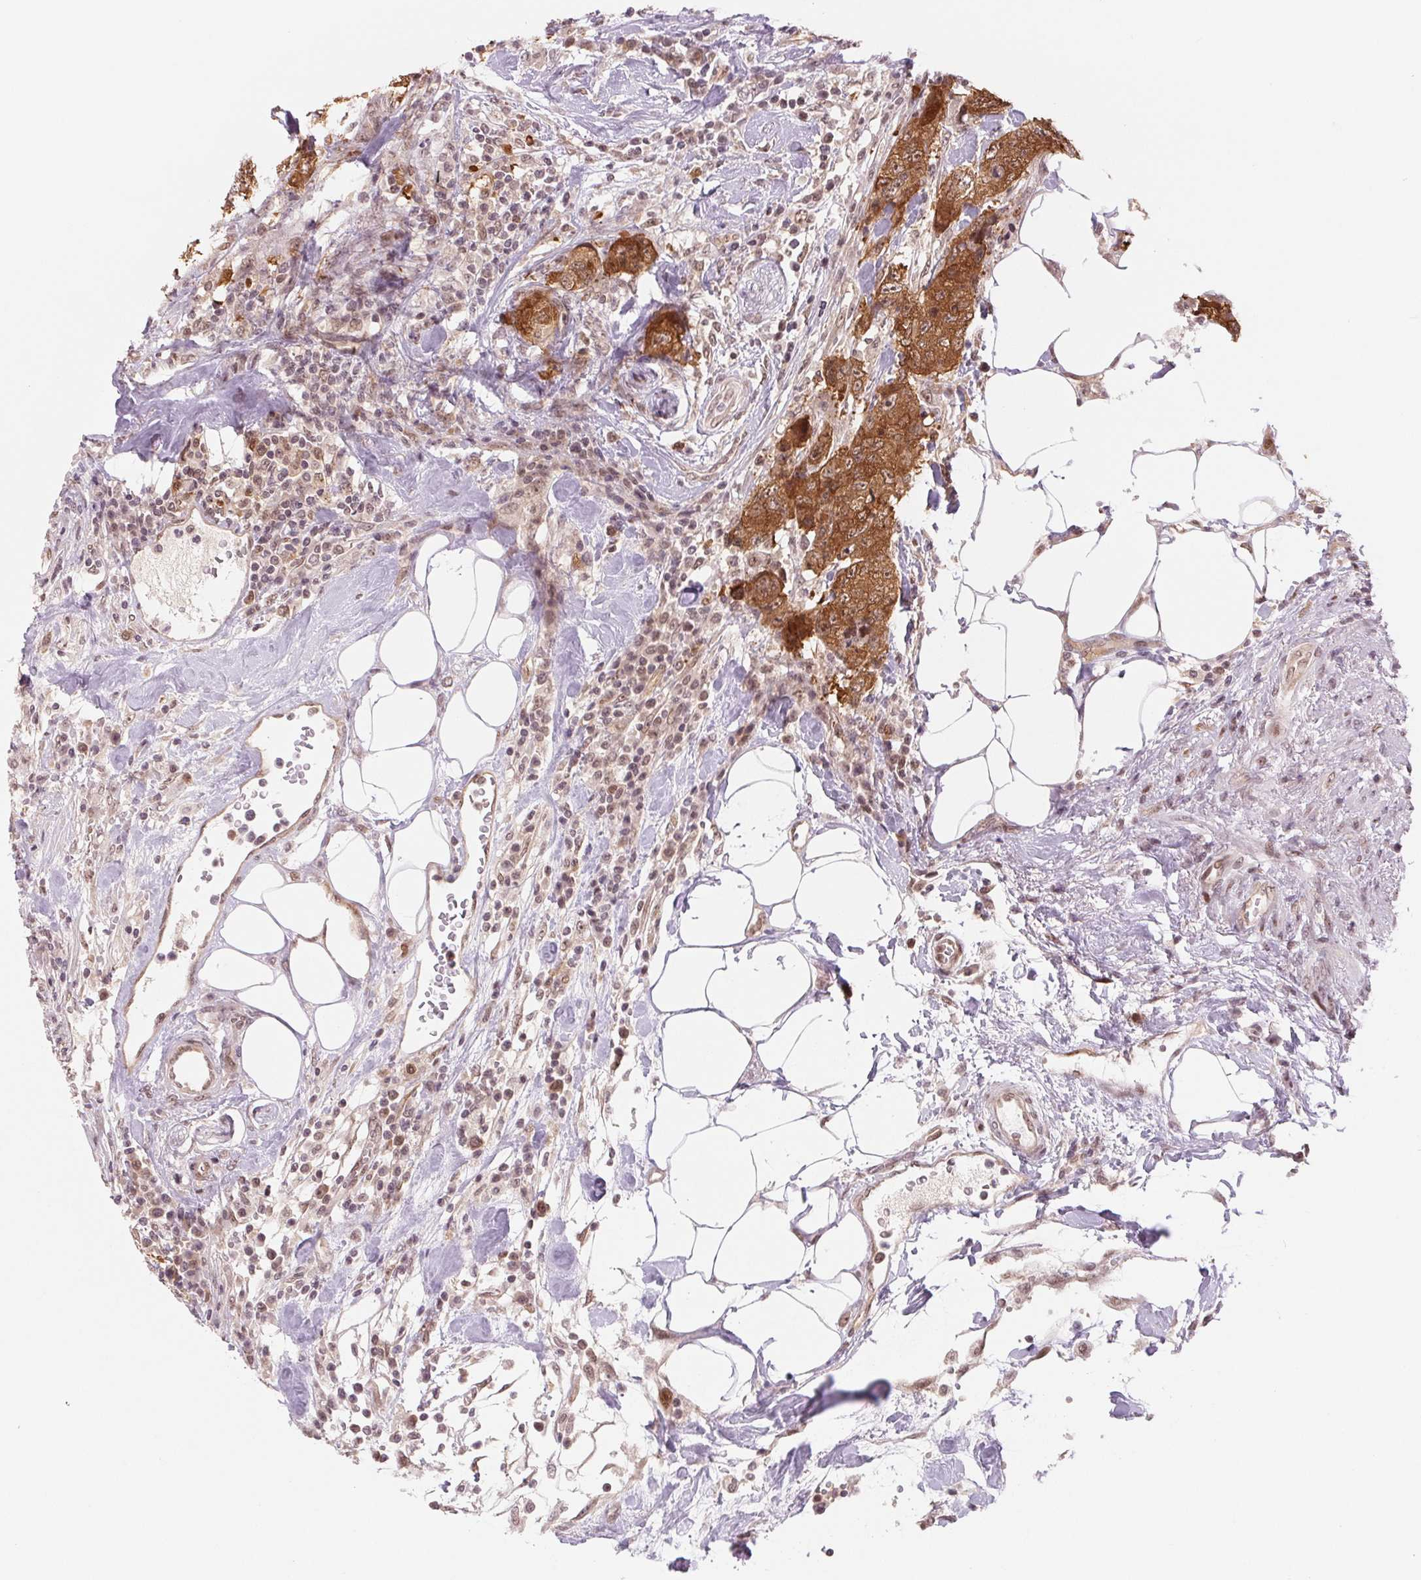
{"staining": {"intensity": "strong", "quantity": ">75%", "location": "cytoplasmic/membranous"}, "tissue": "urothelial cancer", "cell_type": "Tumor cells", "image_type": "cancer", "snomed": [{"axis": "morphology", "description": "Urothelial carcinoma, High grade"}, {"axis": "topography", "description": "Urinary bladder"}], "caption": "High-grade urothelial carcinoma stained for a protein (brown) reveals strong cytoplasmic/membranous positive positivity in approximately >75% of tumor cells.", "gene": "DNAJB6", "patient": {"sex": "female", "age": 78}}